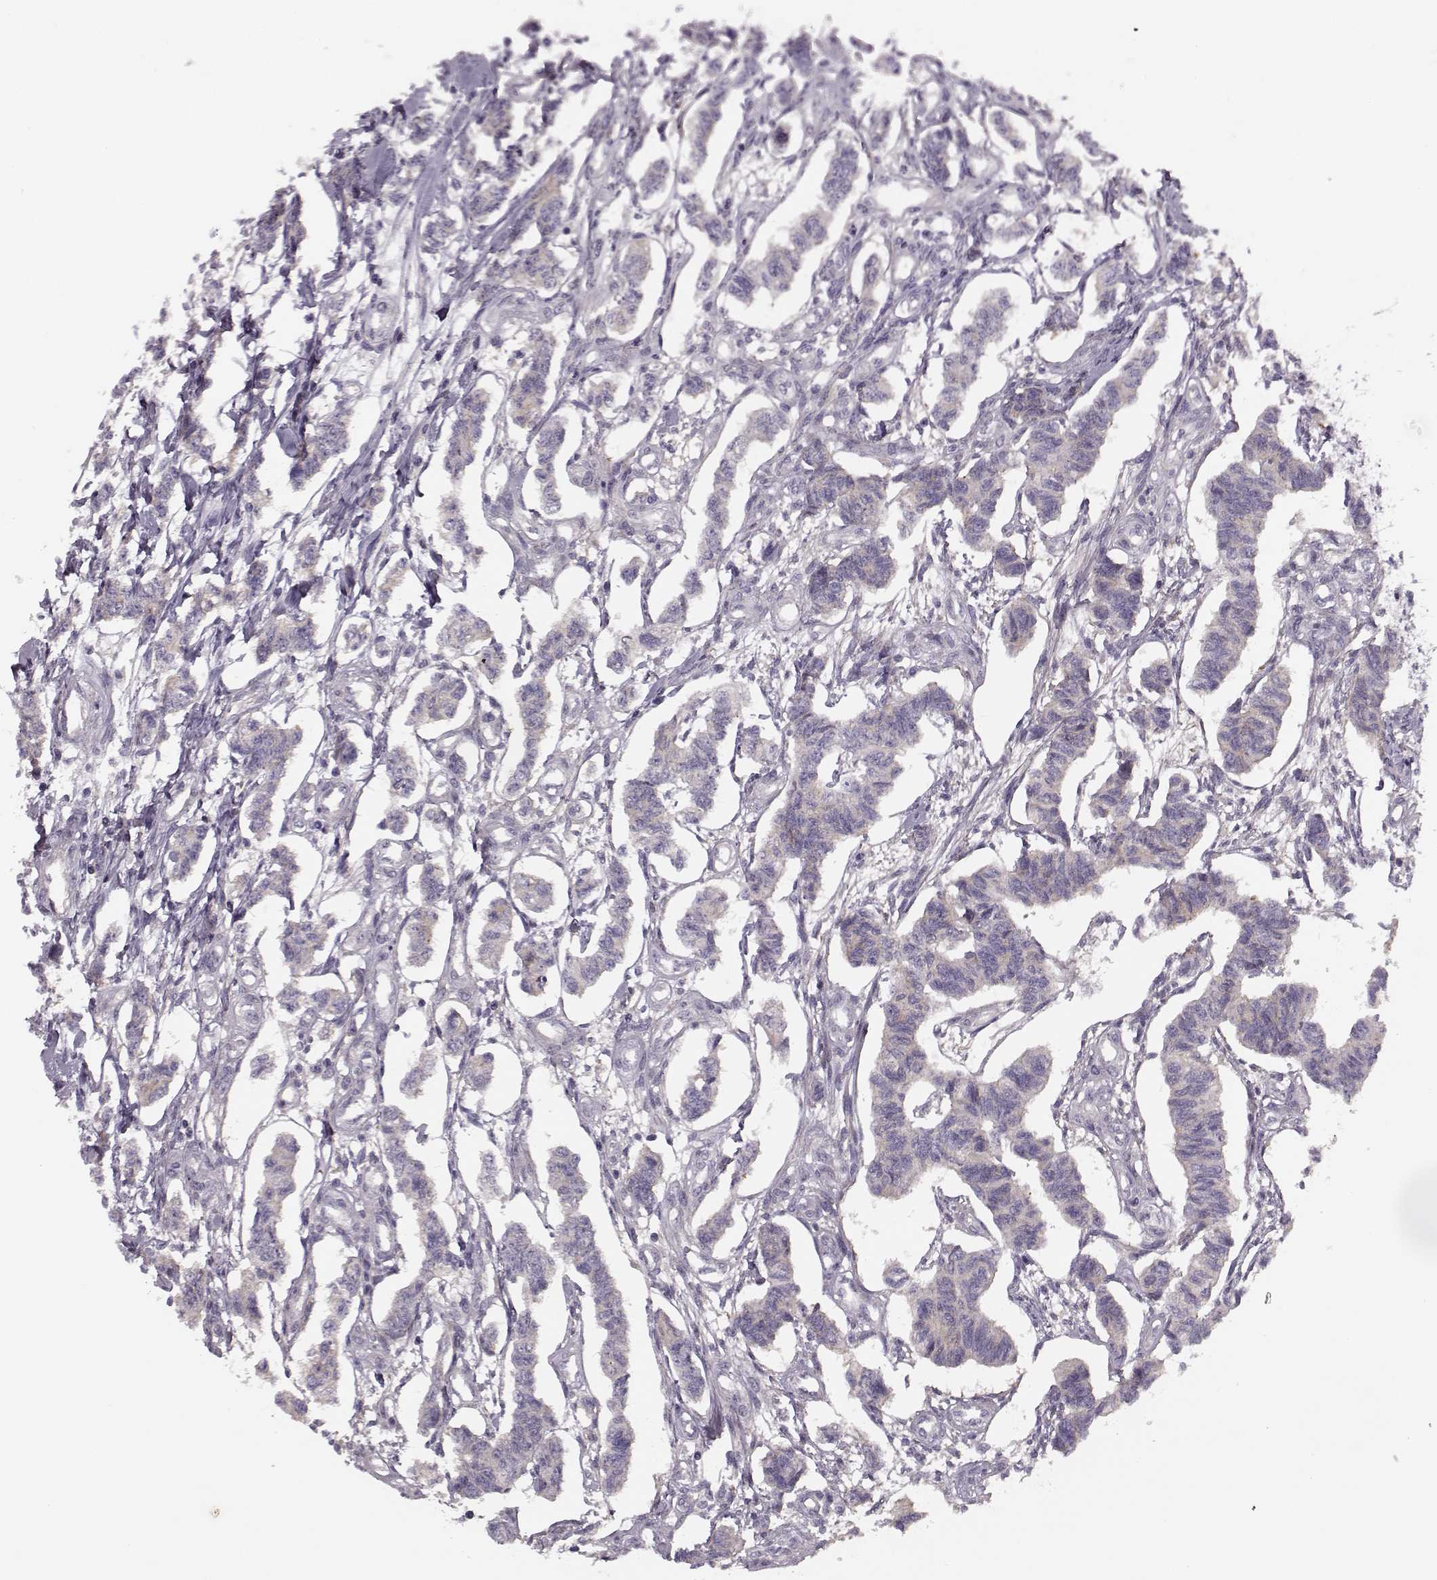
{"staining": {"intensity": "weak", "quantity": "<25%", "location": "cytoplasmic/membranous"}, "tissue": "carcinoid", "cell_type": "Tumor cells", "image_type": "cancer", "snomed": [{"axis": "morphology", "description": "Carcinoid, malignant, NOS"}, {"axis": "topography", "description": "Kidney"}], "caption": "Tumor cells are negative for brown protein staining in carcinoid (malignant).", "gene": "MTR", "patient": {"sex": "female", "age": 41}}